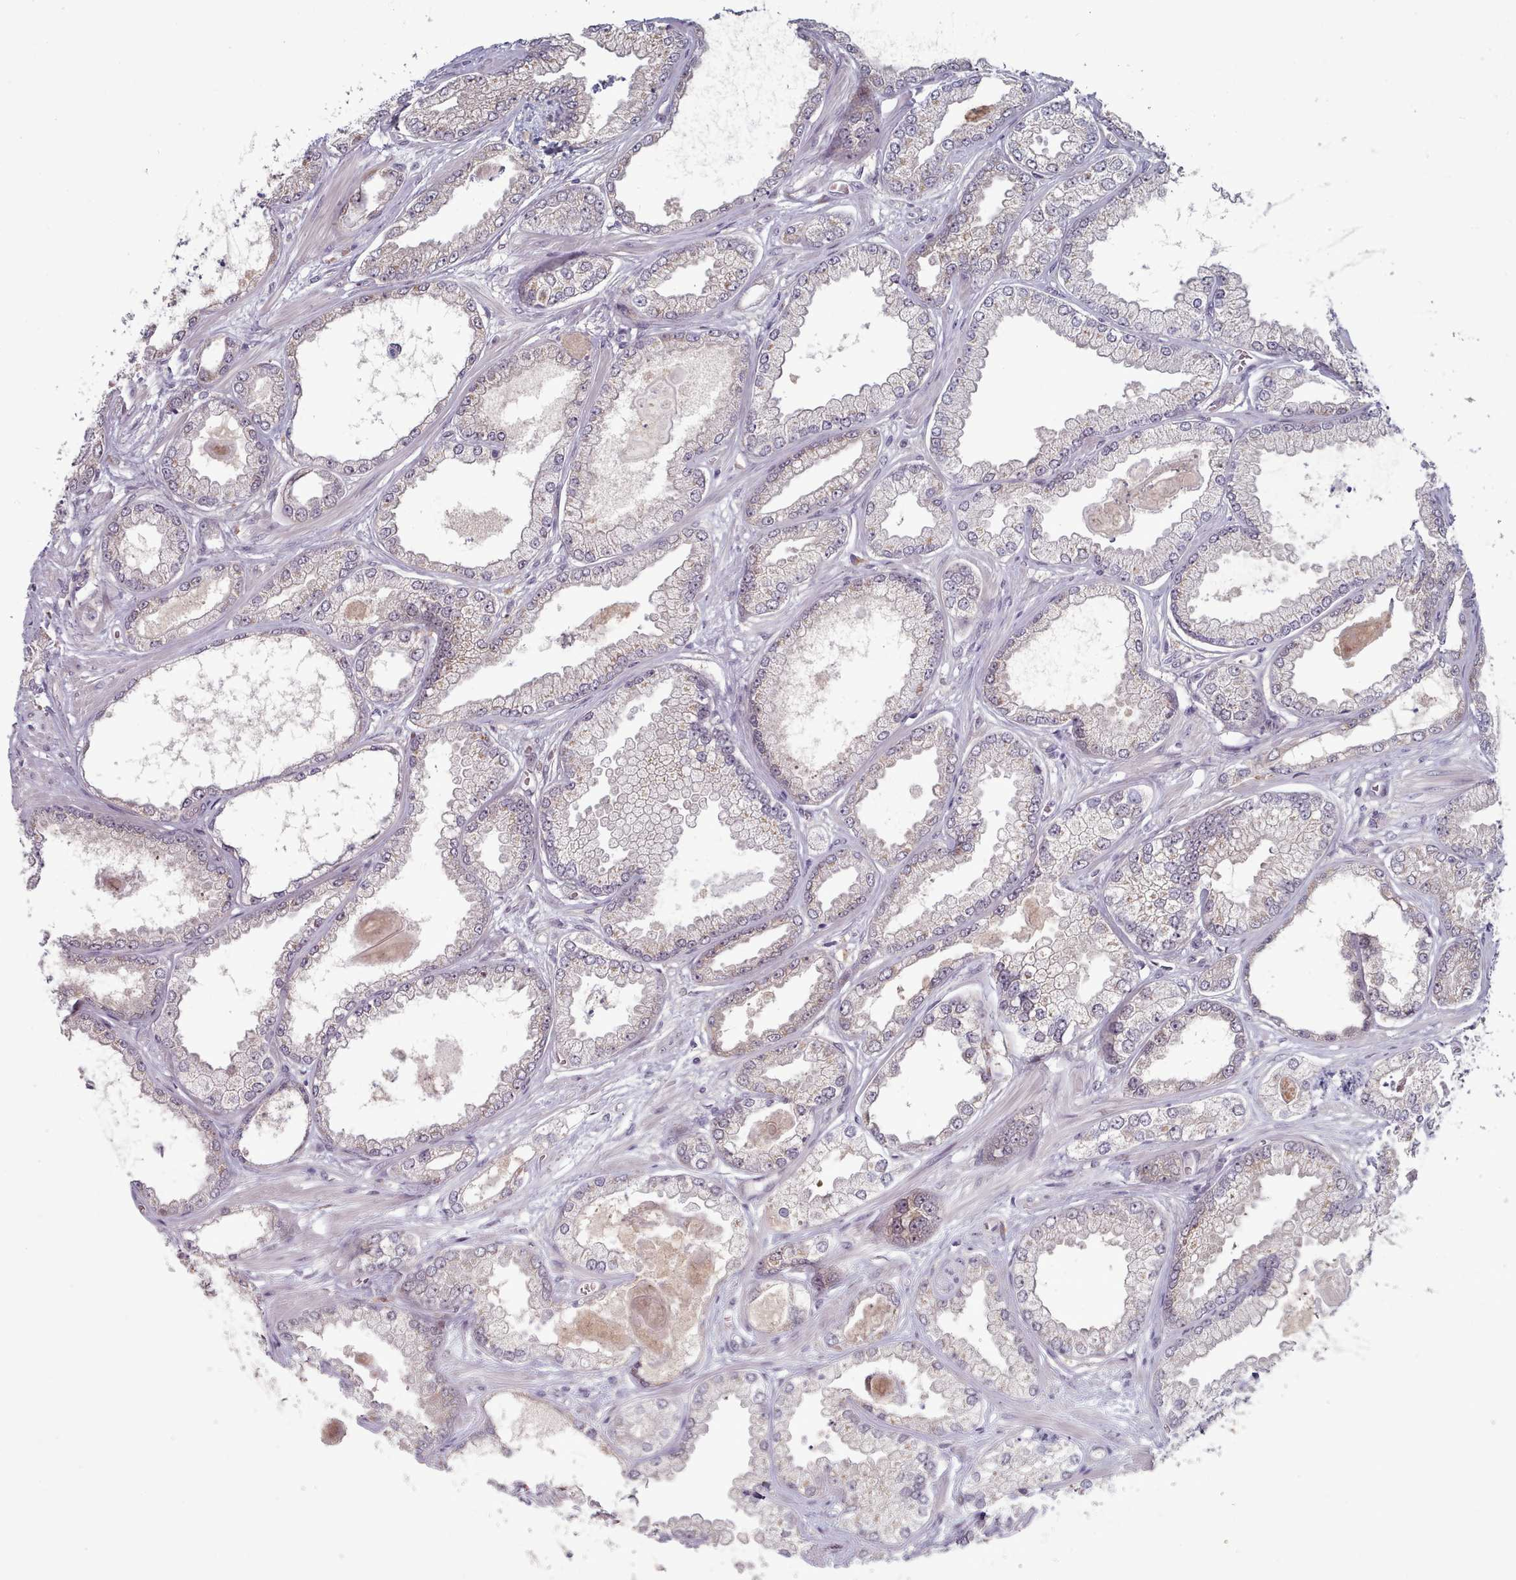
{"staining": {"intensity": "negative", "quantity": "none", "location": "none"}, "tissue": "prostate cancer", "cell_type": "Tumor cells", "image_type": "cancer", "snomed": [{"axis": "morphology", "description": "Adenocarcinoma, Low grade"}, {"axis": "topography", "description": "Prostate"}], "caption": "Prostate cancer (adenocarcinoma (low-grade)) stained for a protein using IHC exhibits no staining tumor cells.", "gene": "CLNS1A", "patient": {"sex": "male", "age": 64}}